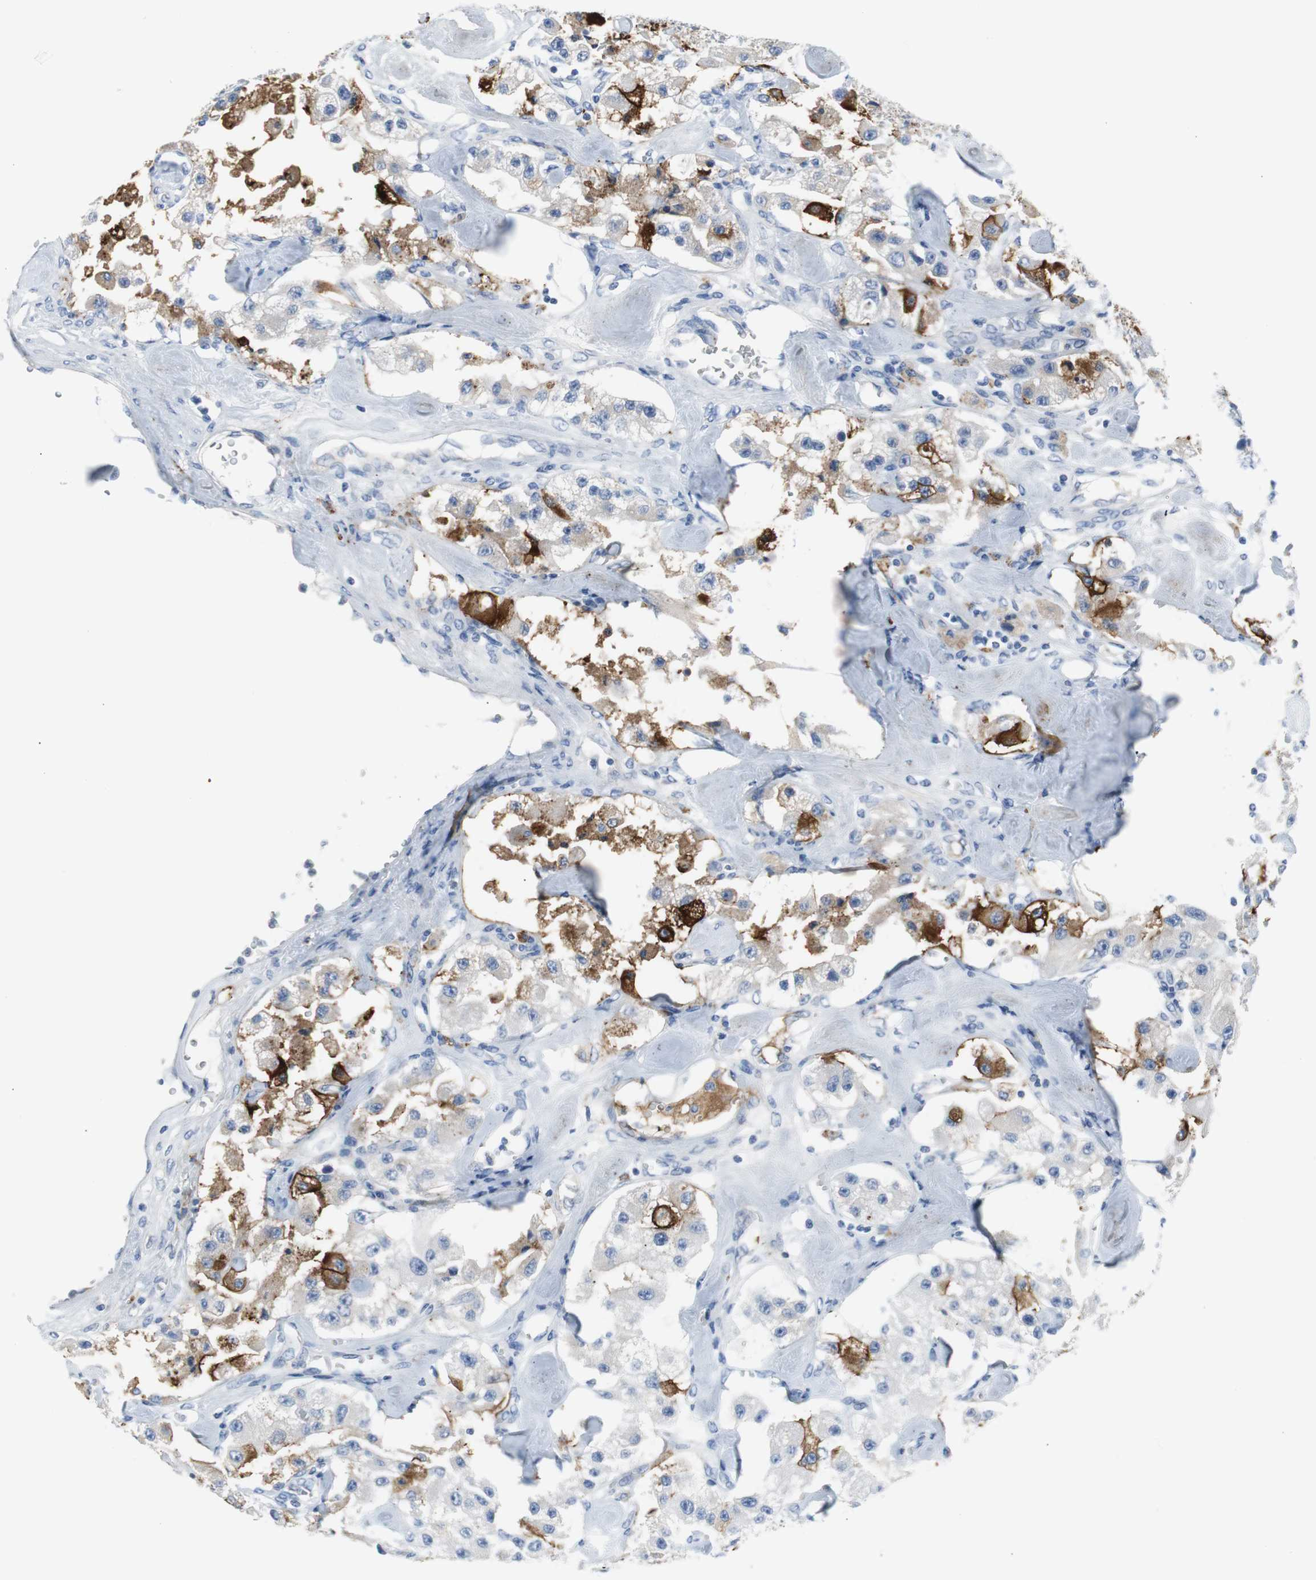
{"staining": {"intensity": "strong", "quantity": "<25%", "location": "cytoplasmic/membranous"}, "tissue": "carcinoid", "cell_type": "Tumor cells", "image_type": "cancer", "snomed": [{"axis": "morphology", "description": "Carcinoid, malignant, NOS"}, {"axis": "topography", "description": "Pancreas"}], "caption": "Immunohistochemistry histopathology image of human malignant carcinoid stained for a protein (brown), which reveals medium levels of strong cytoplasmic/membranous positivity in about <25% of tumor cells.", "gene": "APCS", "patient": {"sex": "male", "age": 41}}